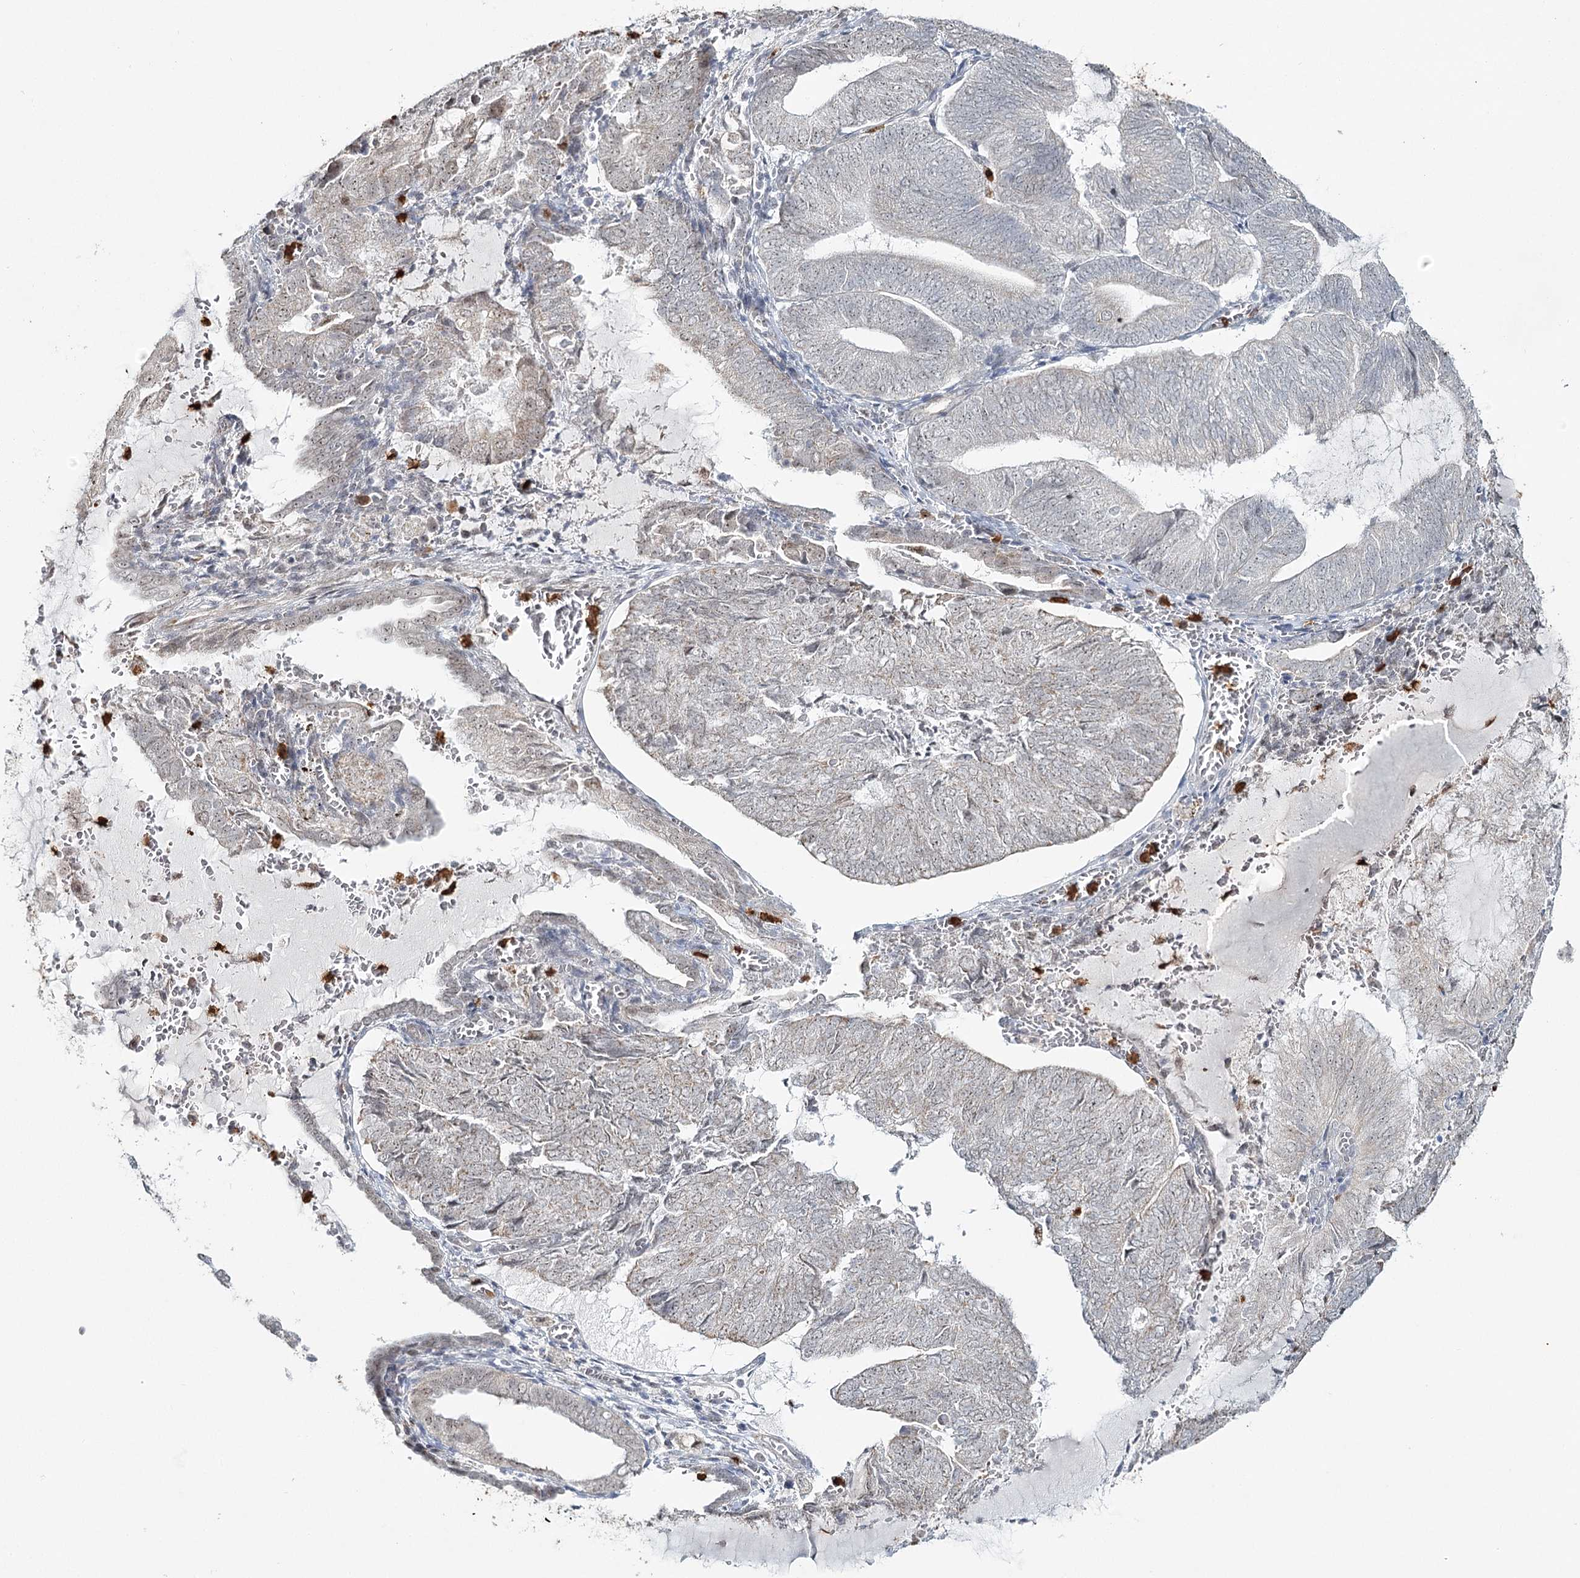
{"staining": {"intensity": "negative", "quantity": "none", "location": "none"}, "tissue": "endometrial cancer", "cell_type": "Tumor cells", "image_type": "cancer", "snomed": [{"axis": "morphology", "description": "Adenocarcinoma, NOS"}, {"axis": "topography", "description": "Endometrium"}], "caption": "There is no significant staining in tumor cells of endometrial cancer. Nuclei are stained in blue.", "gene": "ATAD1", "patient": {"sex": "female", "age": 81}}